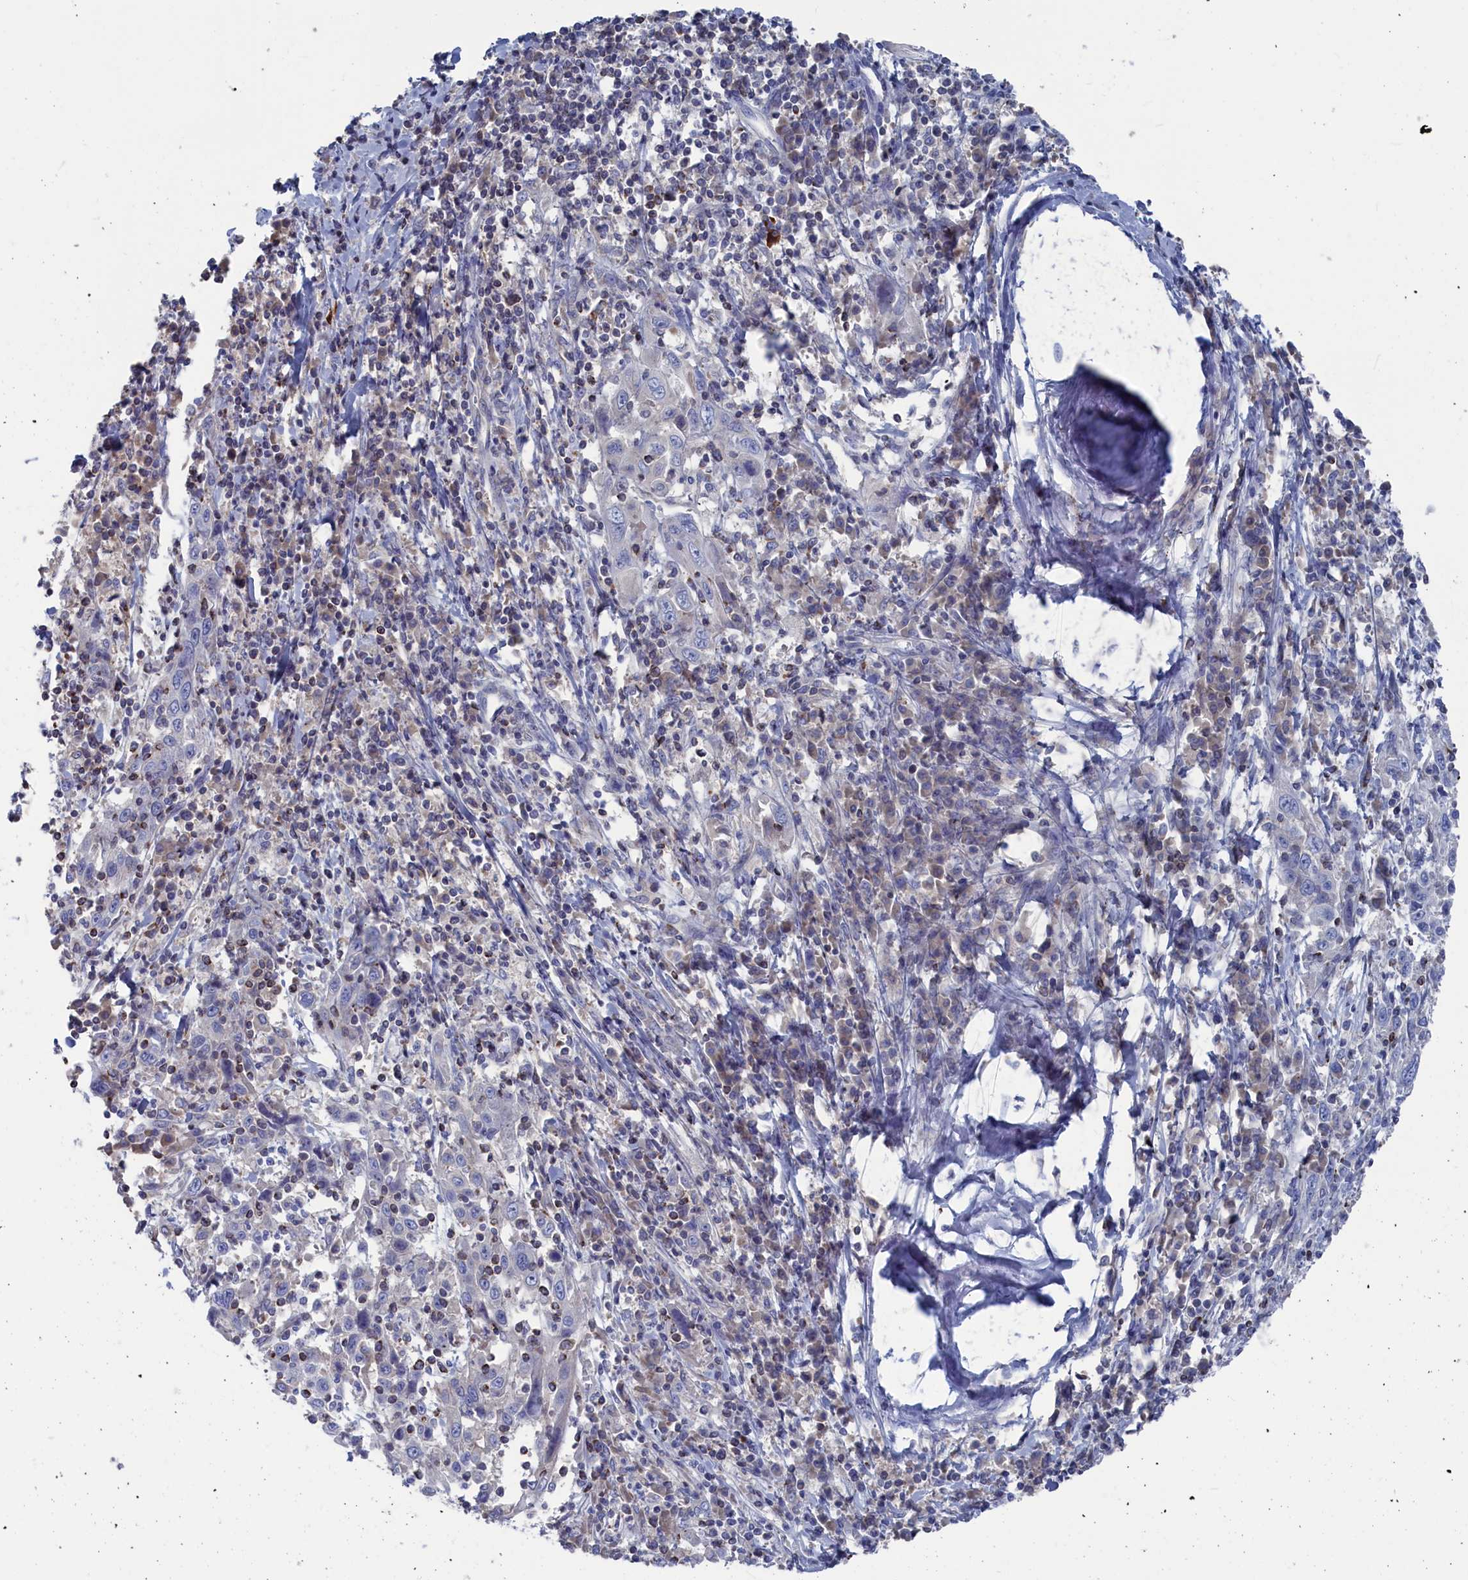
{"staining": {"intensity": "negative", "quantity": "none", "location": "none"}, "tissue": "cervical cancer", "cell_type": "Tumor cells", "image_type": "cancer", "snomed": [{"axis": "morphology", "description": "Squamous cell carcinoma, NOS"}, {"axis": "topography", "description": "Cervix"}], "caption": "The histopathology image demonstrates no significant staining in tumor cells of cervical cancer (squamous cell carcinoma).", "gene": "CEND1", "patient": {"sex": "female", "age": 46}}